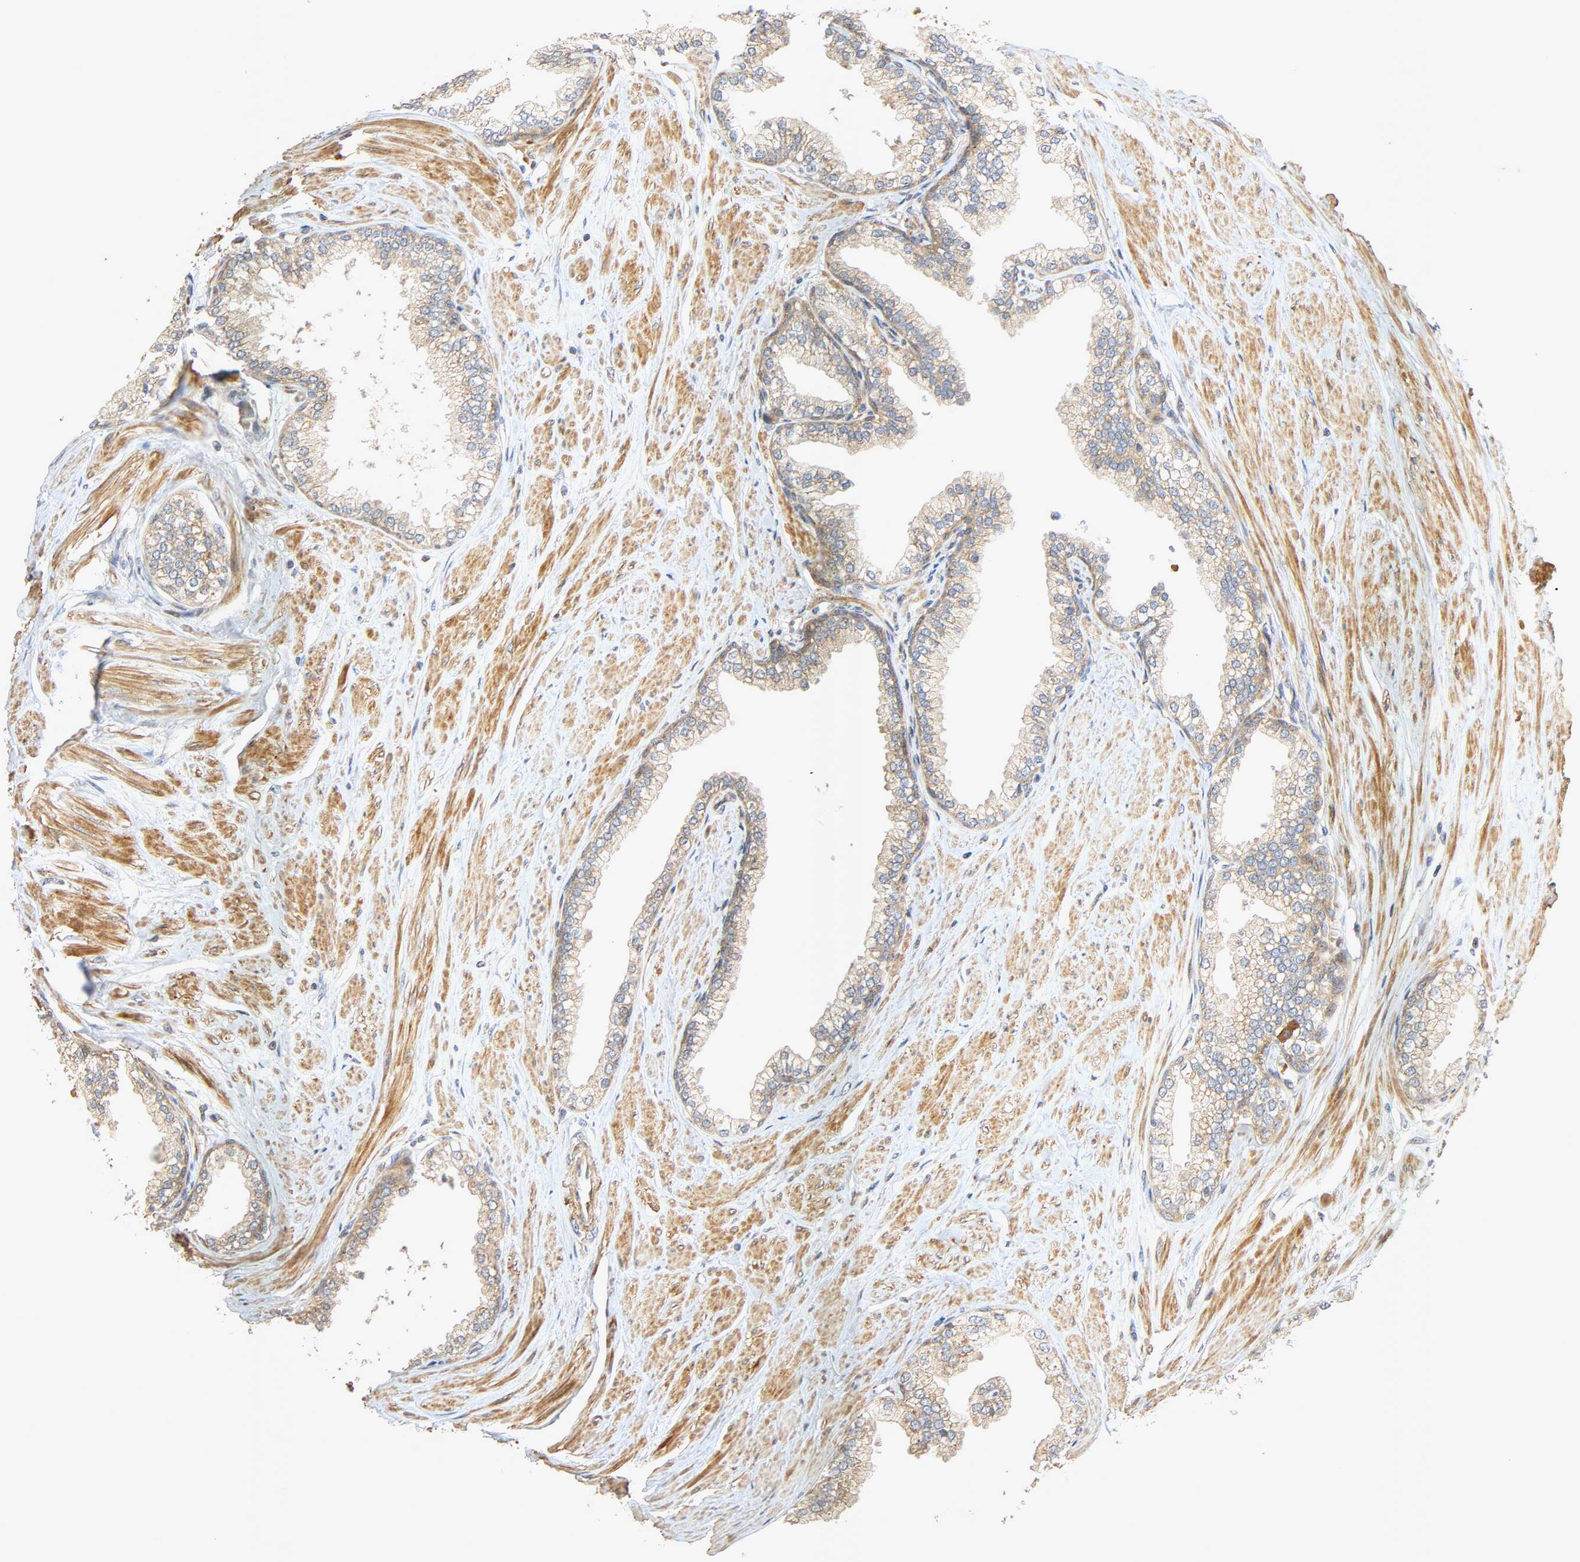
{"staining": {"intensity": "weak", "quantity": "25%-75%", "location": "cytoplasmic/membranous"}, "tissue": "prostate", "cell_type": "Glandular cells", "image_type": "normal", "snomed": [{"axis": "morphology", "description": "Normal tissue, NOS"}, {"axis": "topography", "description": "Prostate"}], "caption": "Immunohistochemical staining of unremarkable prostate exhibits weak cytoplasmic/membranous protein staining in about 25%-75% of glandular cells.", "gene": "SGSM1", "patient": {"sex": "male", "age": 64}}